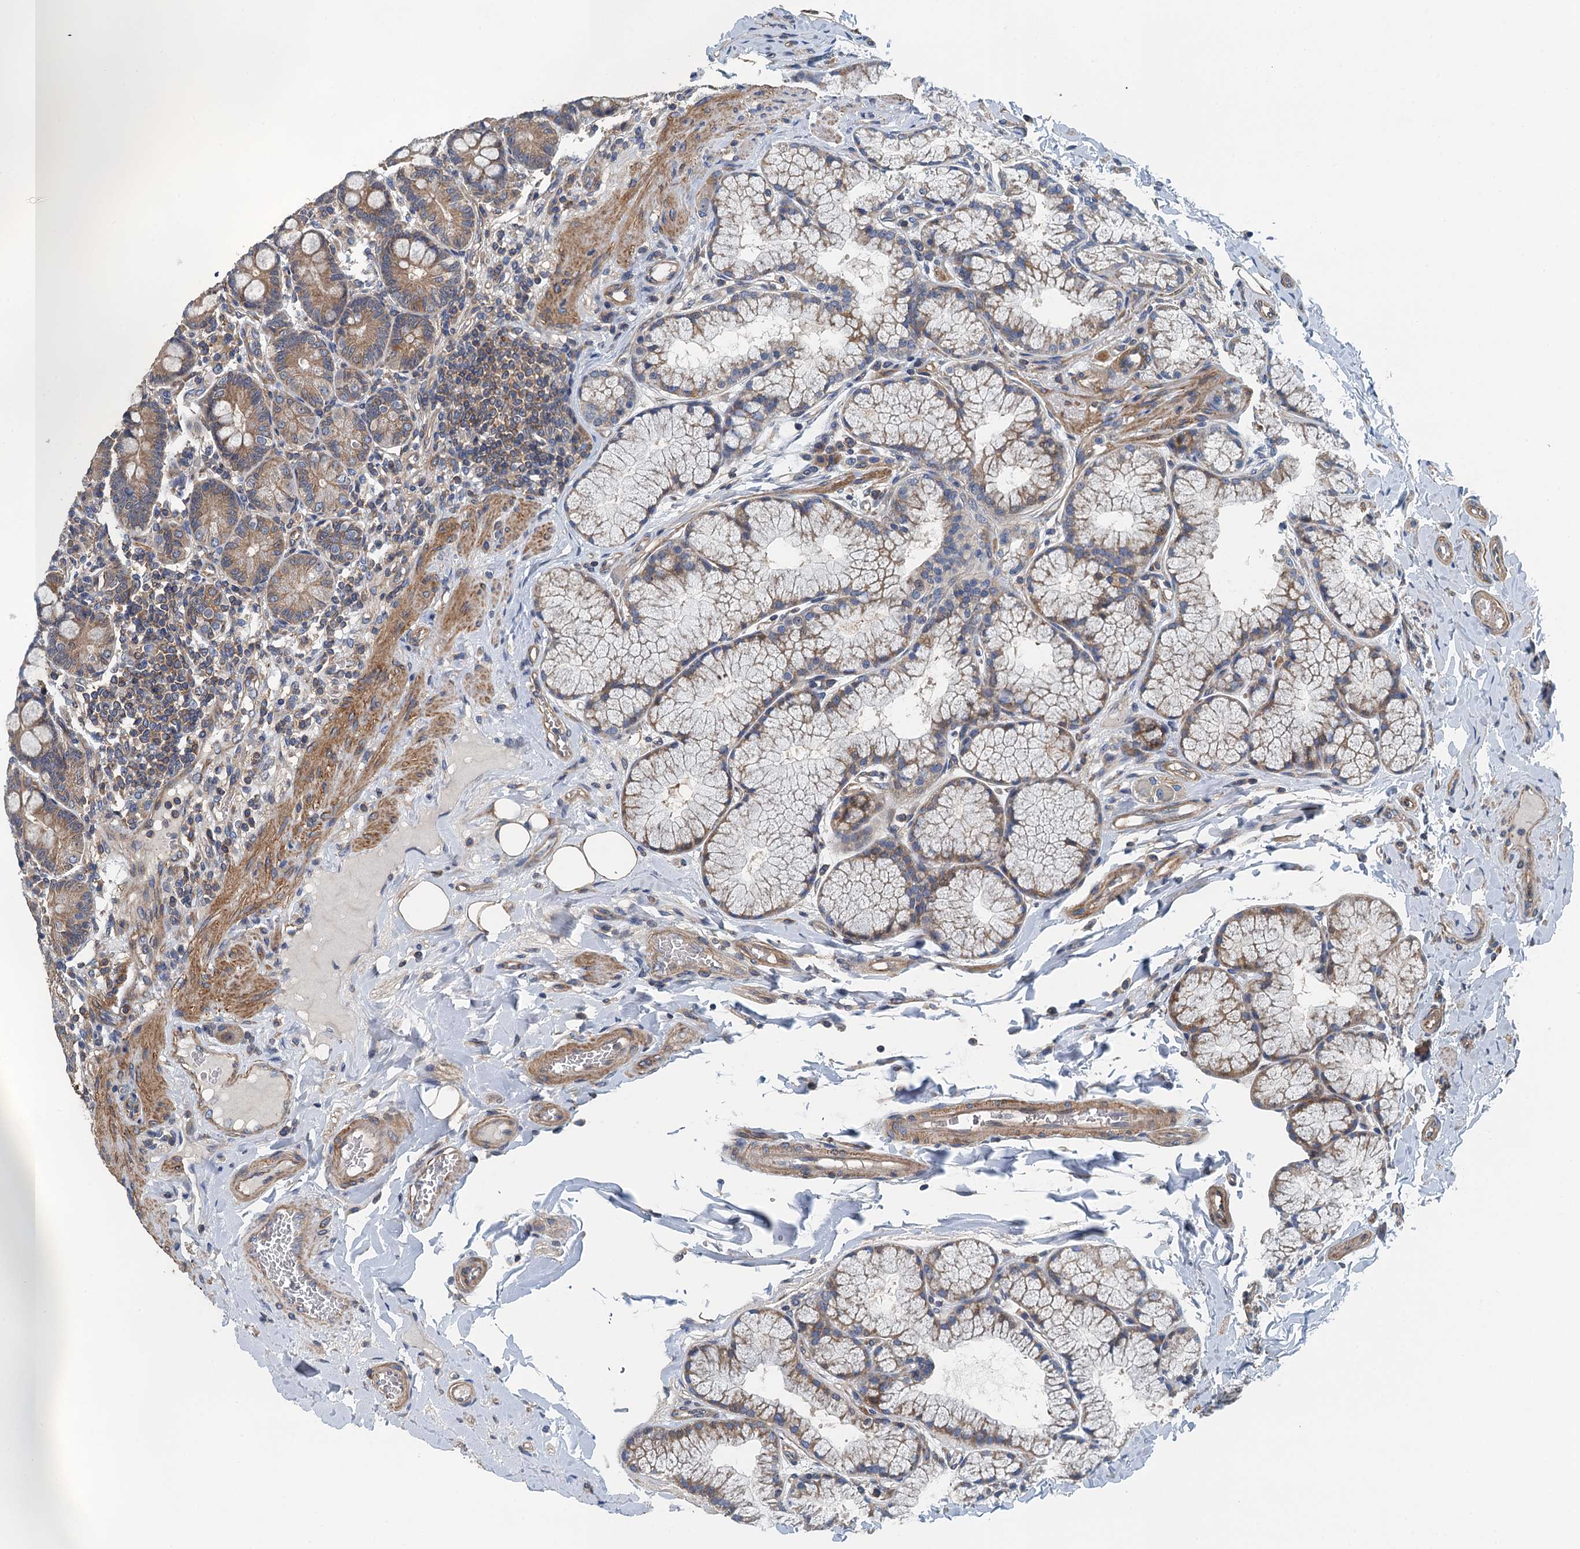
{"staining": {"intensity": "moderate", "quantity": ">75%", "location": "cytoplasmic/membranous"}, "tissue": "duodenum", "cell_type": "Glandular cells", "image_type": "normal", "snomed": [{"axis": "morphology", "description": "Normal tissue, NOS"}, {"axis": "topography", "description": "Duodenum"}], "caption": "Immunohistochemical staining of unremarkable duodenum demonstrates medium levels of moderate cytoplasmic/membranous expression in approximately >75% of glandular cells.", "gene": "PPP1R14D", "patient": {"sex": "male", "age": 50}}